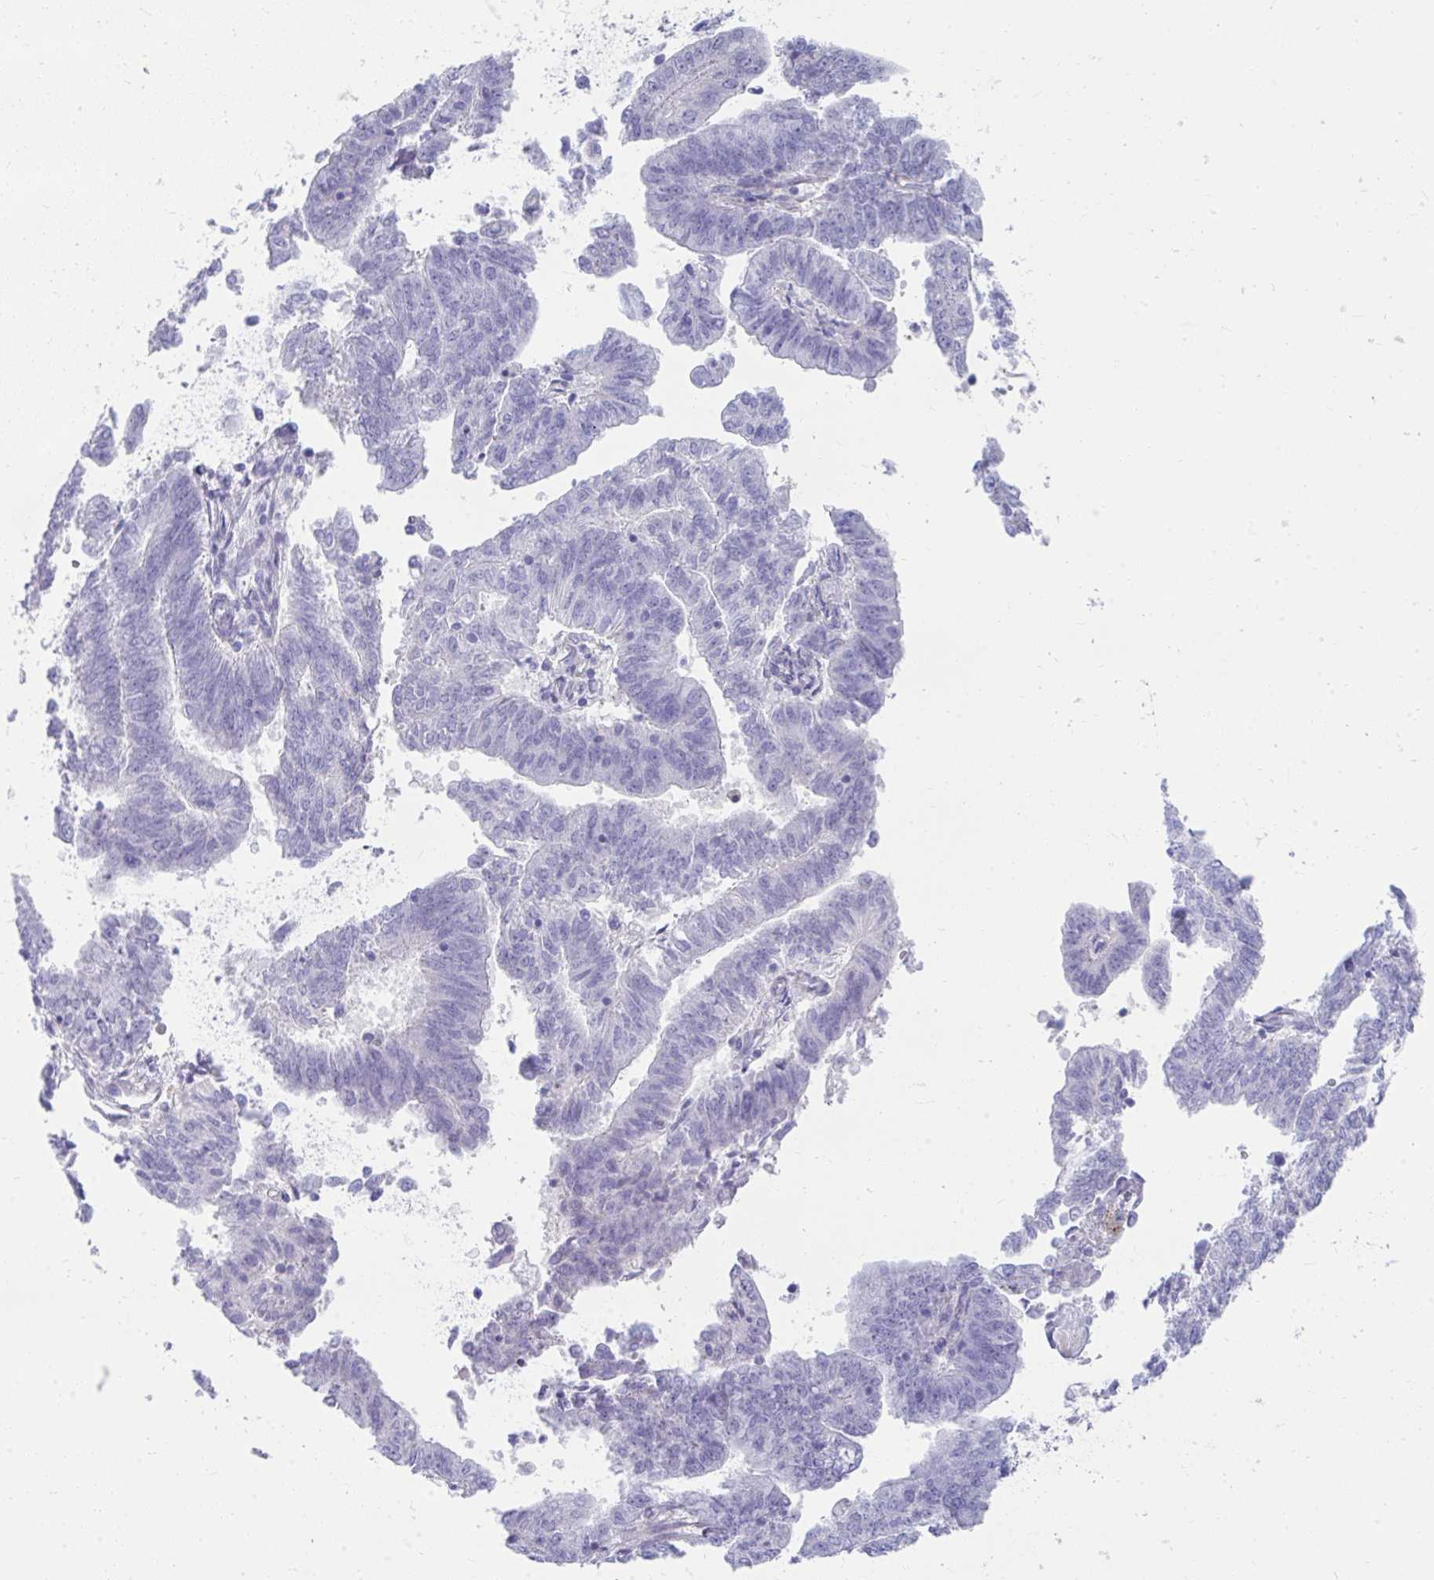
{"staining": {"intensity": "negative", "quantity": "none", "location": "none"}, "tissue": "endometrial cancer", "cell_type": "Tumor cells", "image_type": "cancer", "snomed": [{"axis": "morphology", "description": "Adenocarcinoma, NOS"}, {"axis": "topography", "description": "Endometrium"}], "caption": "This is an immunohistochemistry (IHC) image of endometrial cancer (adenocarcinoma). There is no staining in tumor cells.", "gene": "ISL1", "patient": {"sex": "female", "age": 82}}